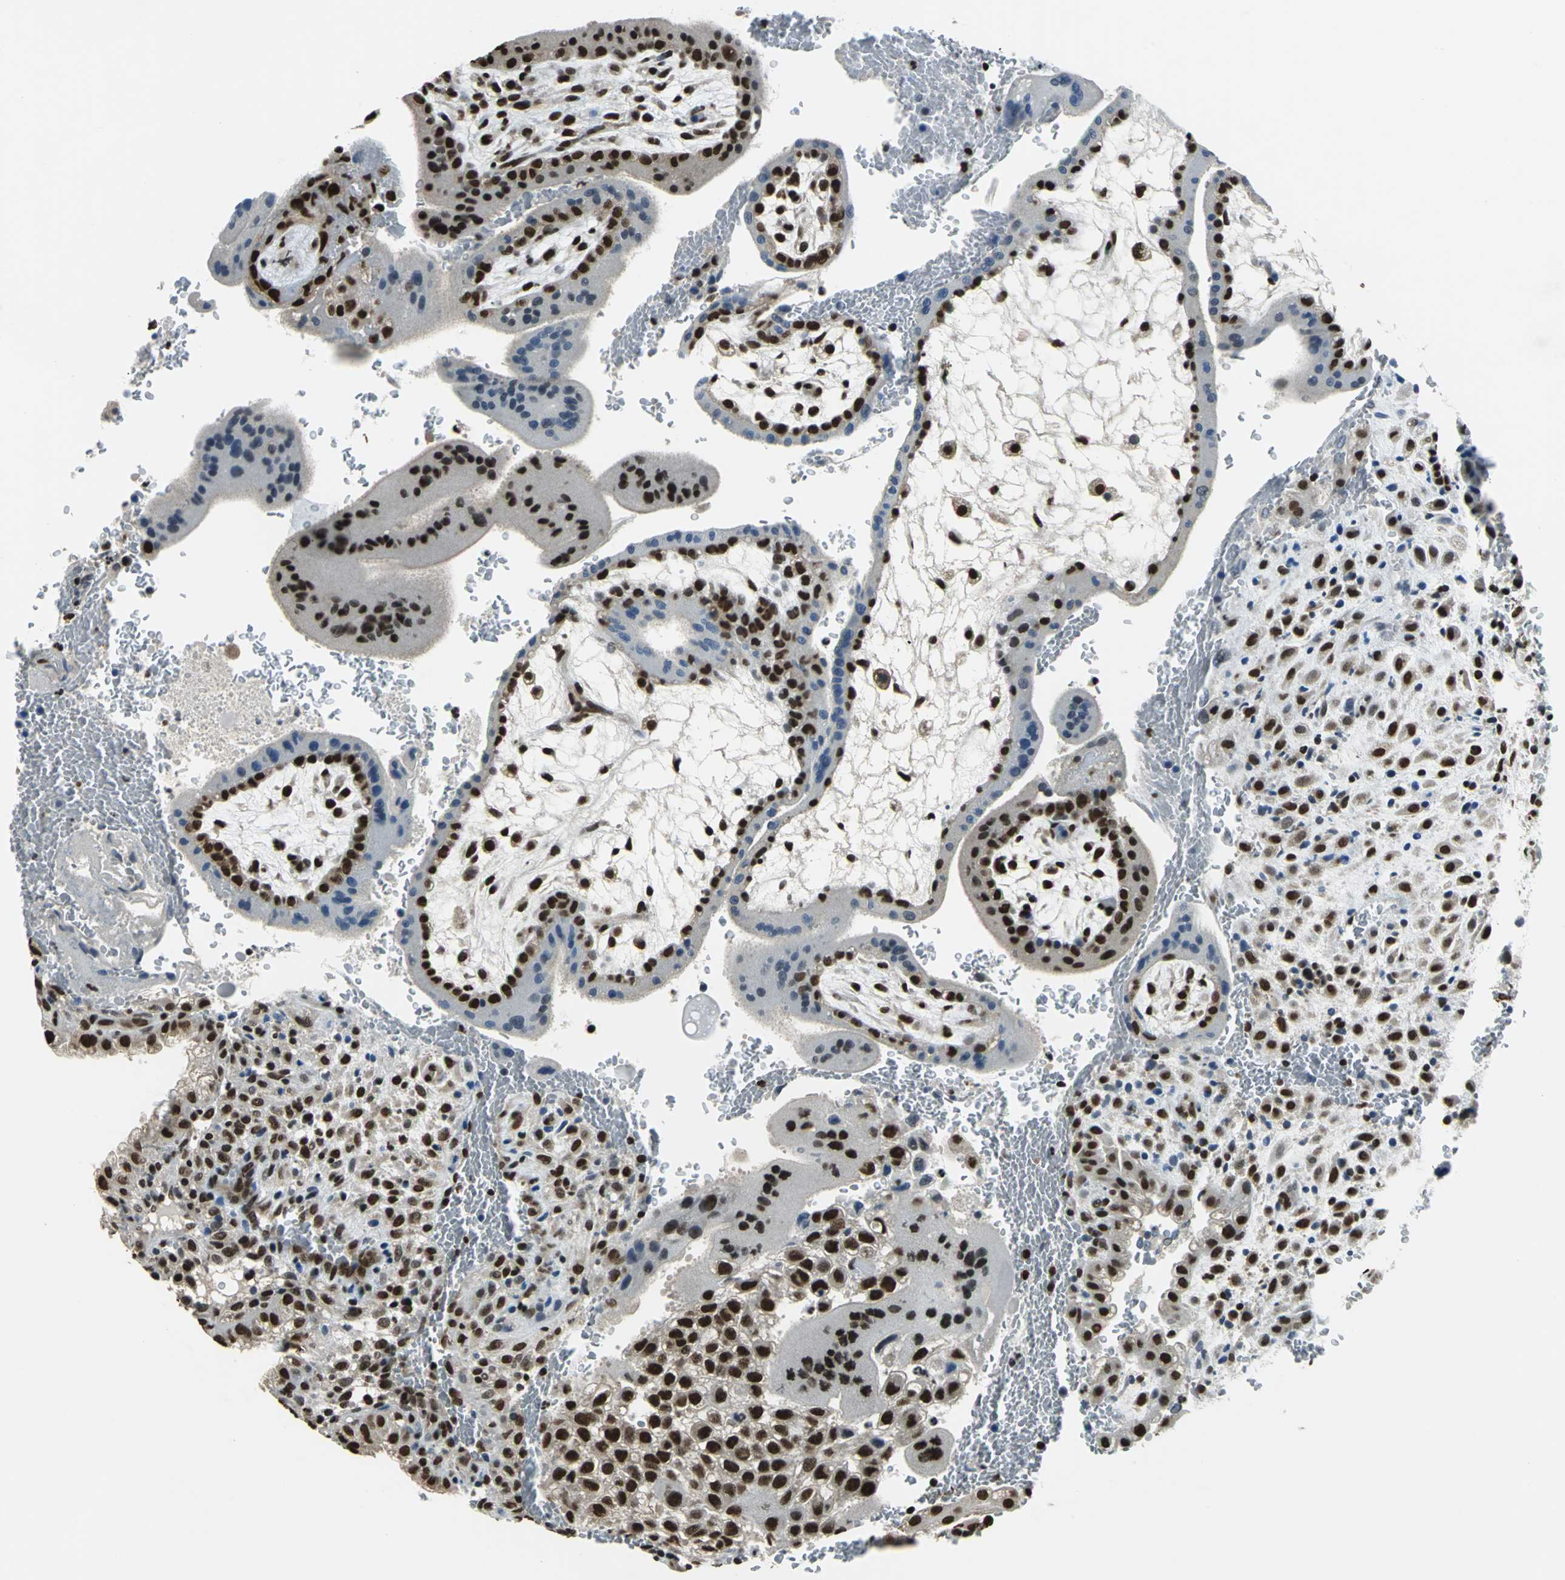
{"staining": {"intensity": "strong", "quantity": ">75%", "location": "nuclear"}, "tissue": "placenta", "cell_type": "Decidual cells", "image_type": "normal", "snomed": [{"axis": "morphology", "description": "Normal tissue, NOS"}, {"axis": "topography", "description": "Placenta"}], "caption": "Immunohistochemistry (IHC) staining of normal placenta, which exhibits high levels of strong nuclear expression in approximately >75% of decidual cells indicating strong nuclear protein staining. The staining was performed using DAB (3,3'-diaminobenzidine) (brown) for protein detection and nuclei were counterstained in hematoxylin (blue).", "gene": "RBM14", "patient": {"sex": "female", "age": 35}}